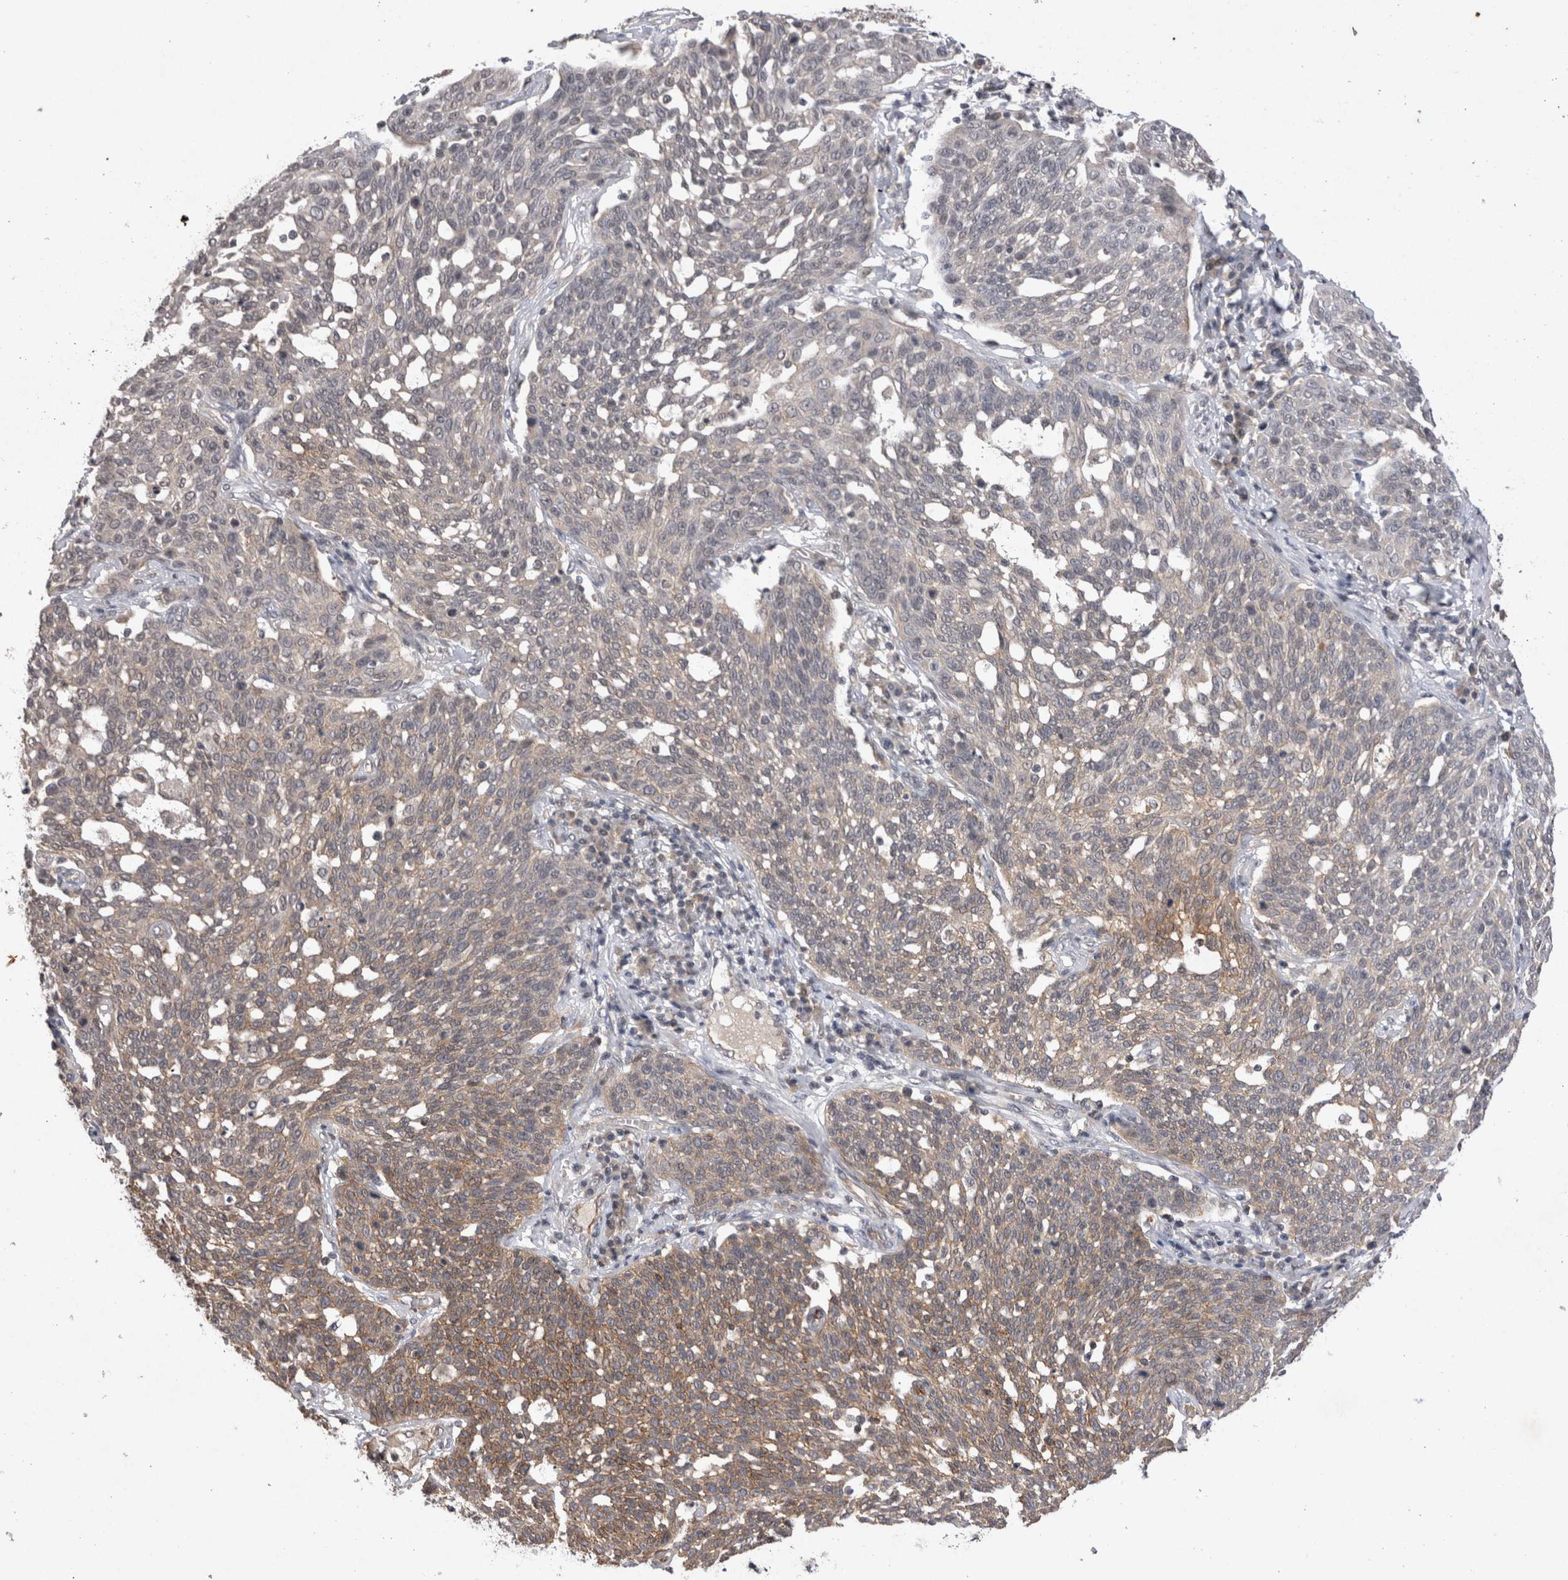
{"staining": {"intensity": "moderate", "quantity": "<25%", "location": "cytoplasmic/membranous"}, "tissue": "cervical cancer", "cell_type": "Tumor cells", "image_type": "cancer", "snomed": [{"axis": "morphology", "description": "Squamous cell carcinoma, NOS"}, {"axis": "topography", "description": "Cervix"}], "caption": "Cervical cancer (squamous cell carcinoma) tissue exhibits moderate cytoplasmic/membranous expression in approximately <25% of tumor cells, visualized by immunohistochemistry.", "gene": "RASSF3", "patient": {"sex": "female", "age": 34}}